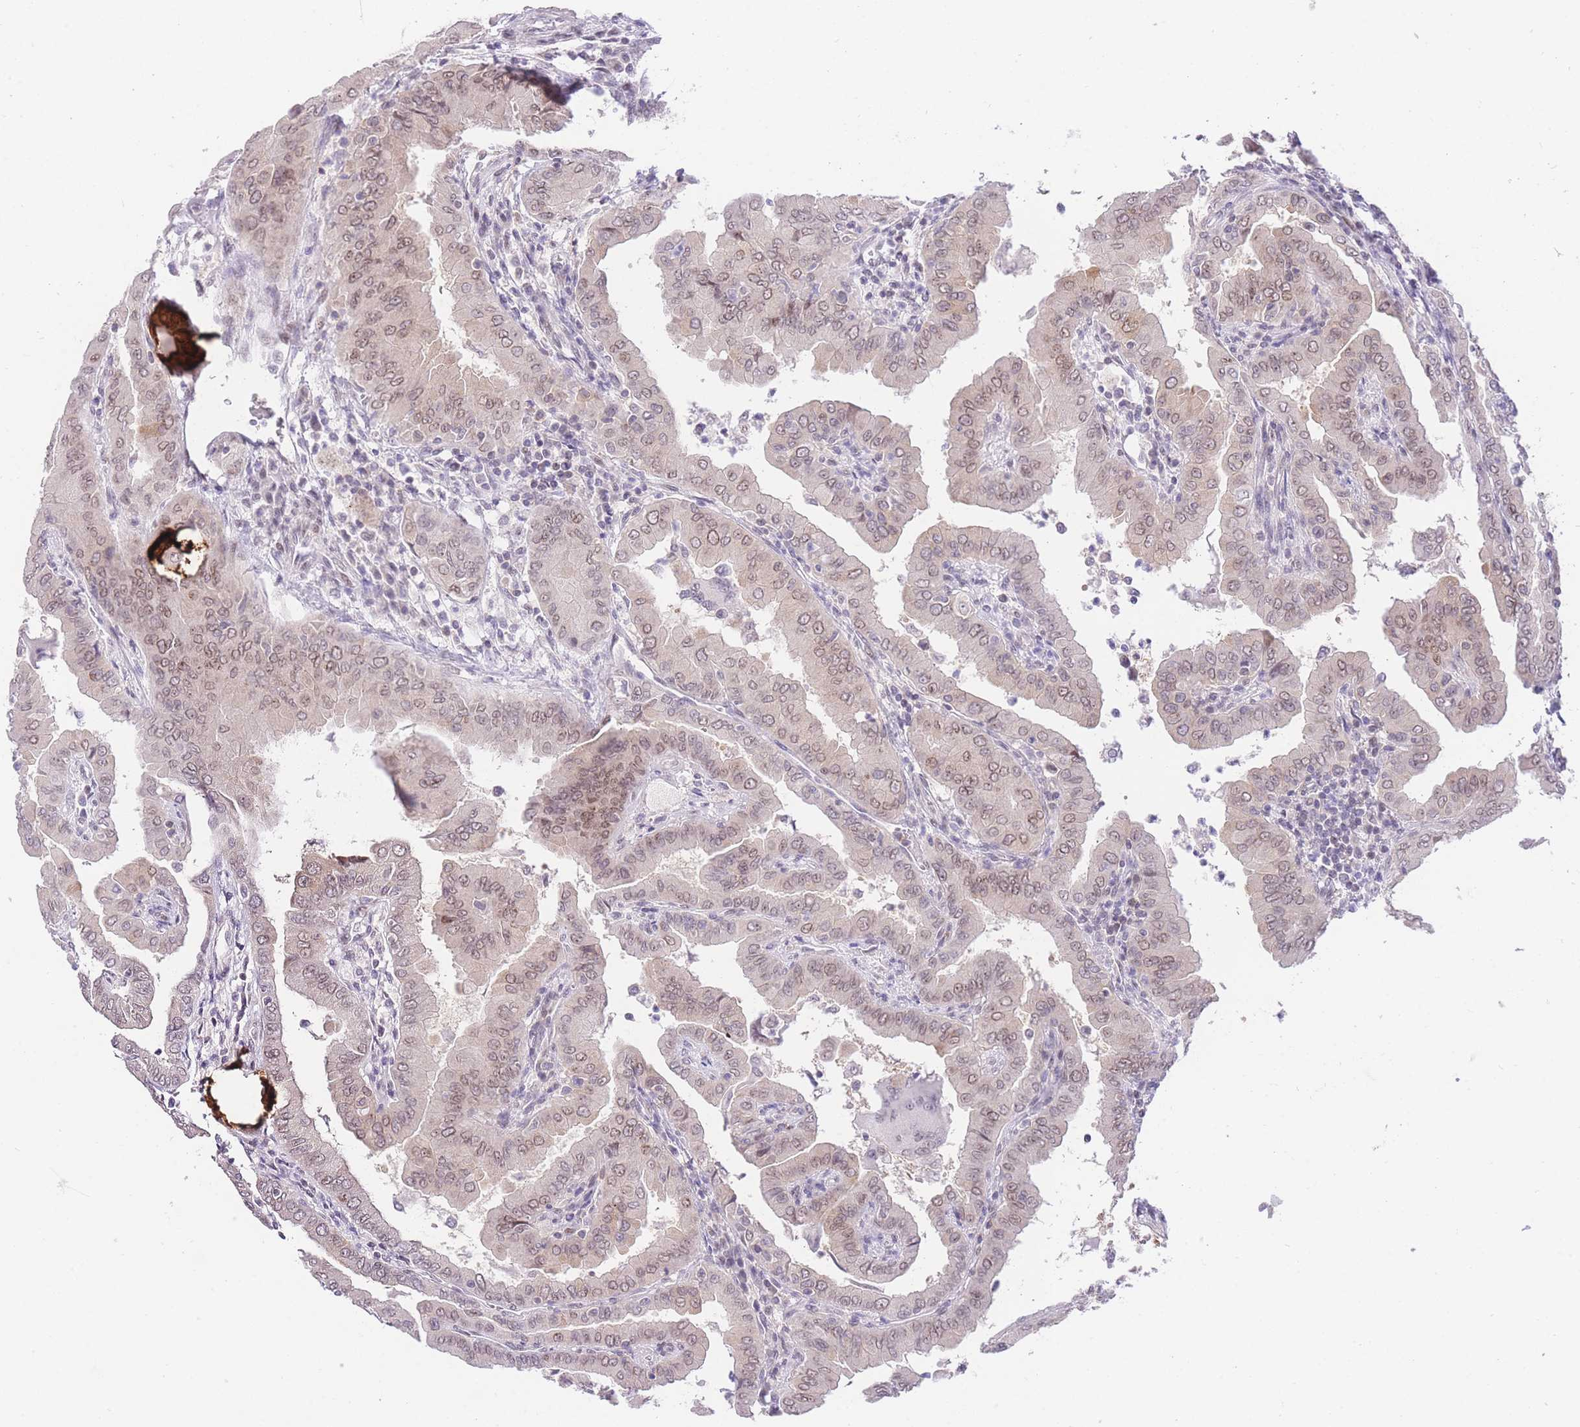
{"staining": {"intensity": "moderate", "quantity": ">75%", "location": "nuclear"}, "tissue": "thyroid cancer", "cell_type": "Tumor cells", "image_type": "cancer", "snomed": [{"axis": "morphology", "description": "Papillary adenocarcinoma, NOS"}, {"axis": "topography", "description": "Thyroid gland"}], "caption": "Human thyroid cancer stained with a brown dye exhibits moderate nuclear positive positivity in approximately >75% of tumor cells.", "gene": "STK39", "patient": {"sex": "male", "age": 33}}